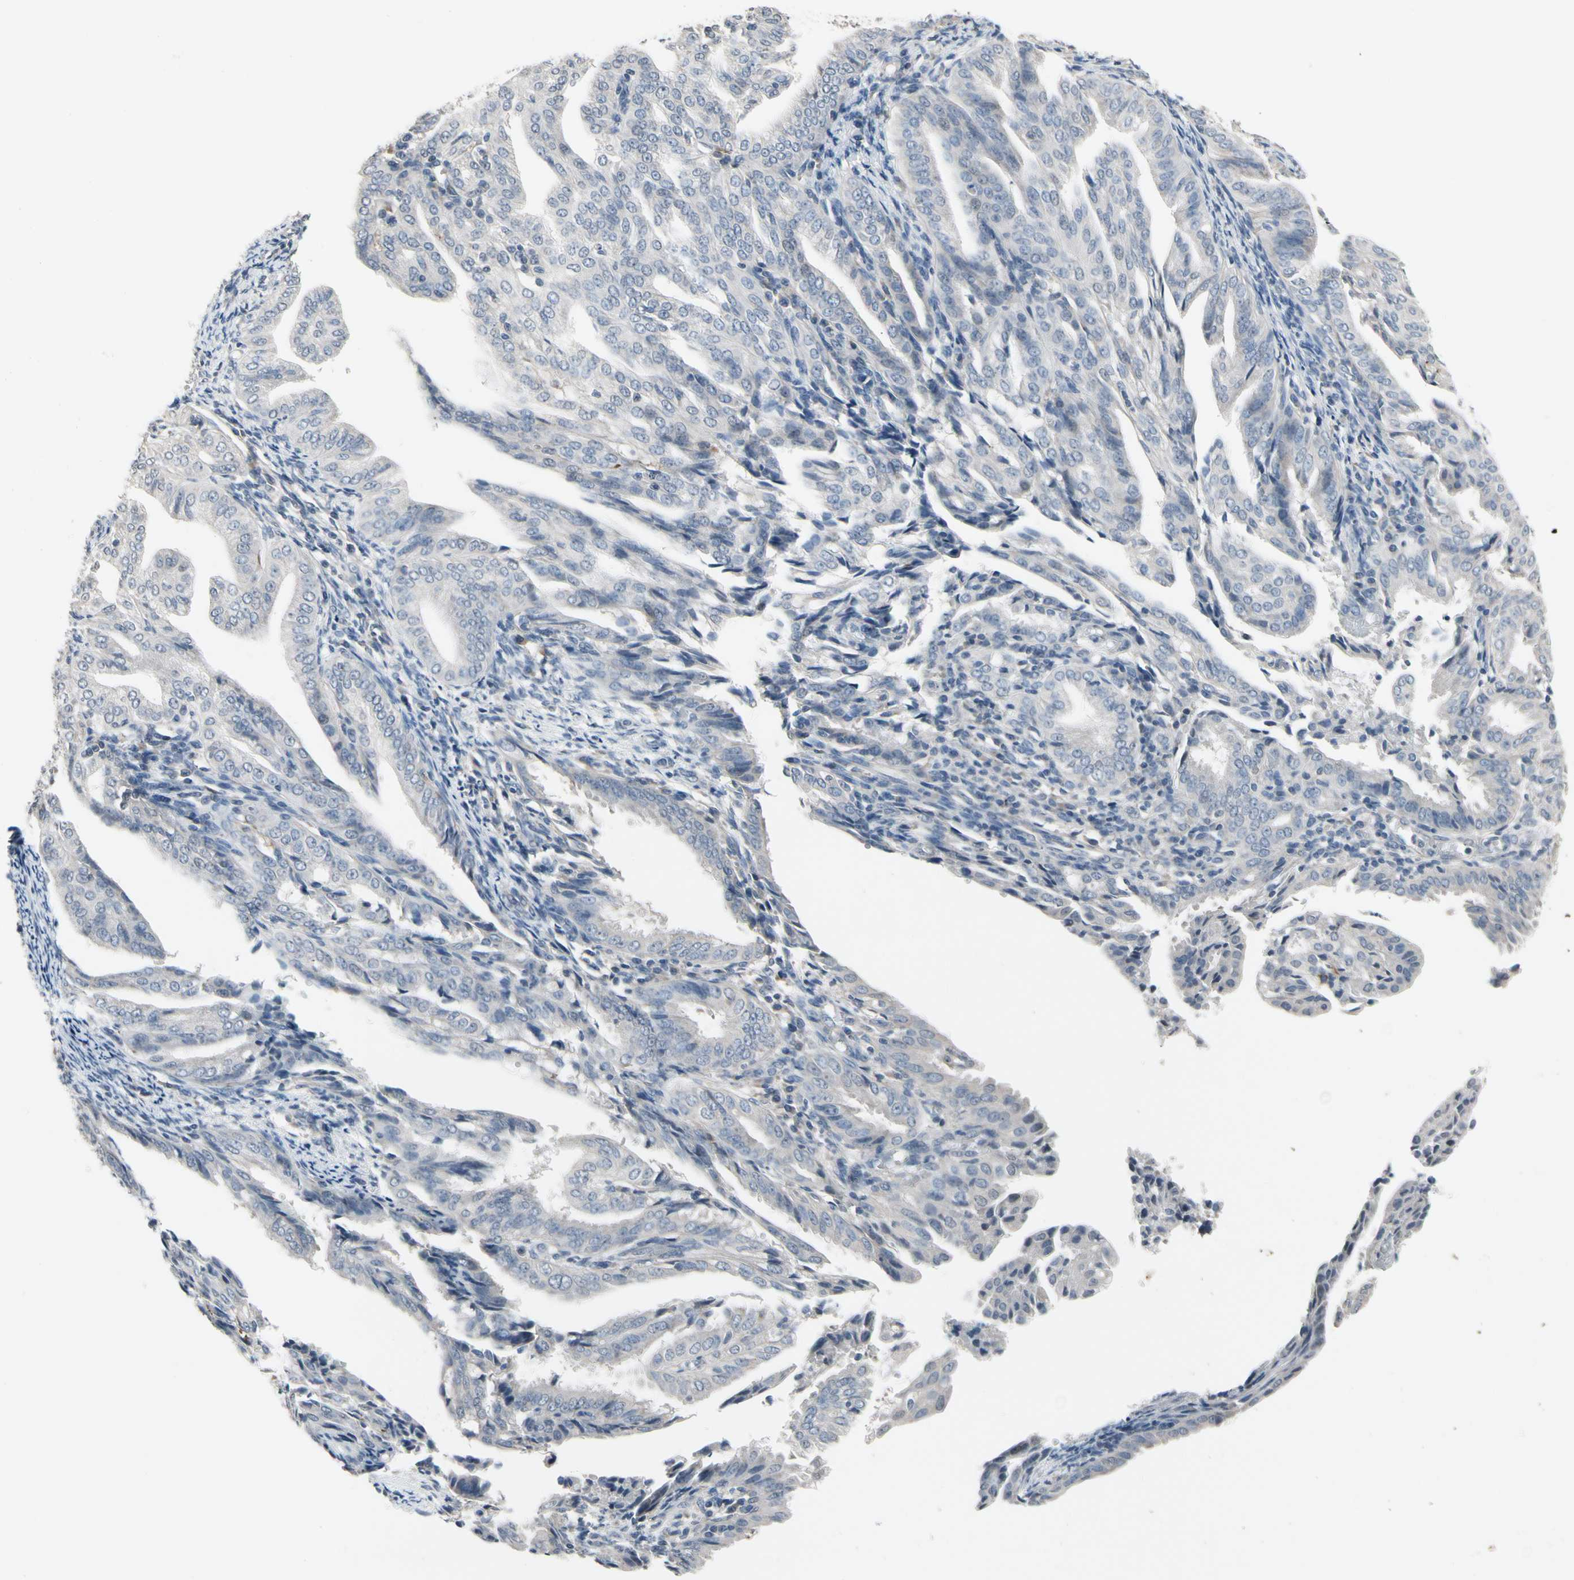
{"staining": {"intensity": "negative", "quantity": "none", "location": "none"}, "tissue": "endometrial cancer", "cell_type": "Tumor cells", "image_type": "cancer", "snomed": [{"axis": "morphology", "description": "Adenocarcinoma, NOS"}, {"axis": "topography", "description": "Endometrium"}], "caption": "IHC photomicrograph of human endometrial cancer (adenocarcinoma) stained for a protein (brown), which reveals no expression in tumor cells.", "gene": "SV2A", "patient": {"sex": "female", "age": 58}}